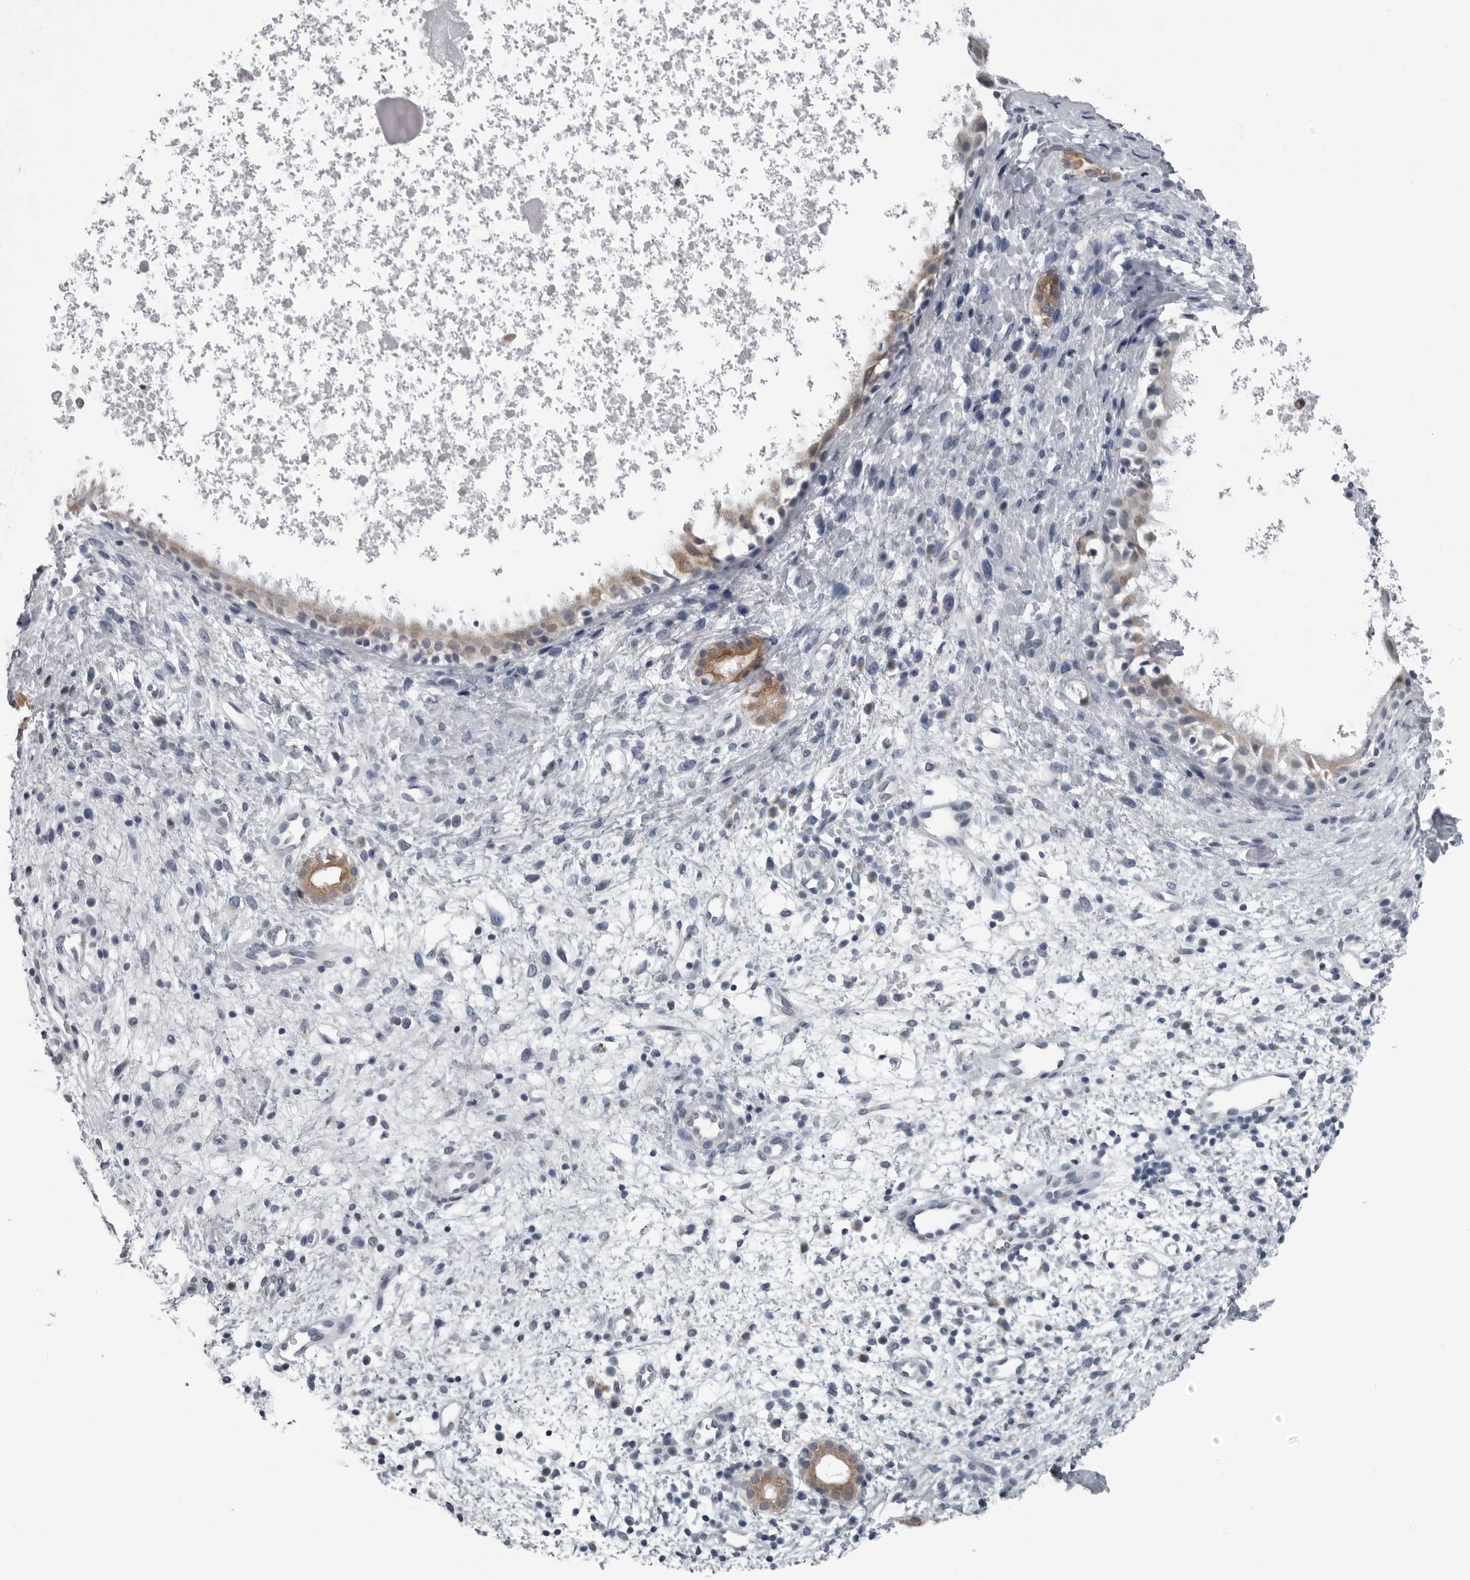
{"staining": {"intensity": "weak", "quantity": "25%-75%", "location": "cytoplasmic/membranous"}, "tissue": "nasopharynx", "cell_type": "Respiratory epithelial cells", "image_type": "normal", "snomed": [{"axis": "morphology", "description": "Normal tissue, NOS"}, {"axis": "topography", "description": "Nasopharynx"}], "caption": "Immunohistochemical staining of normal nasopharynx exhibits 25%-75% levels of weak cytoplasmic/membranous protein staining in about 25%-75% of respiratory epithelial cells. The staining was performed using DAB (3,3'-diaminobenzidine) to visualize the protein expression in brown, while the nuclei were stained in blue with hematoxylin (Magnification: 20x).", "gene": "MYOC", "patient": {"sex": "male", "age": 22}}